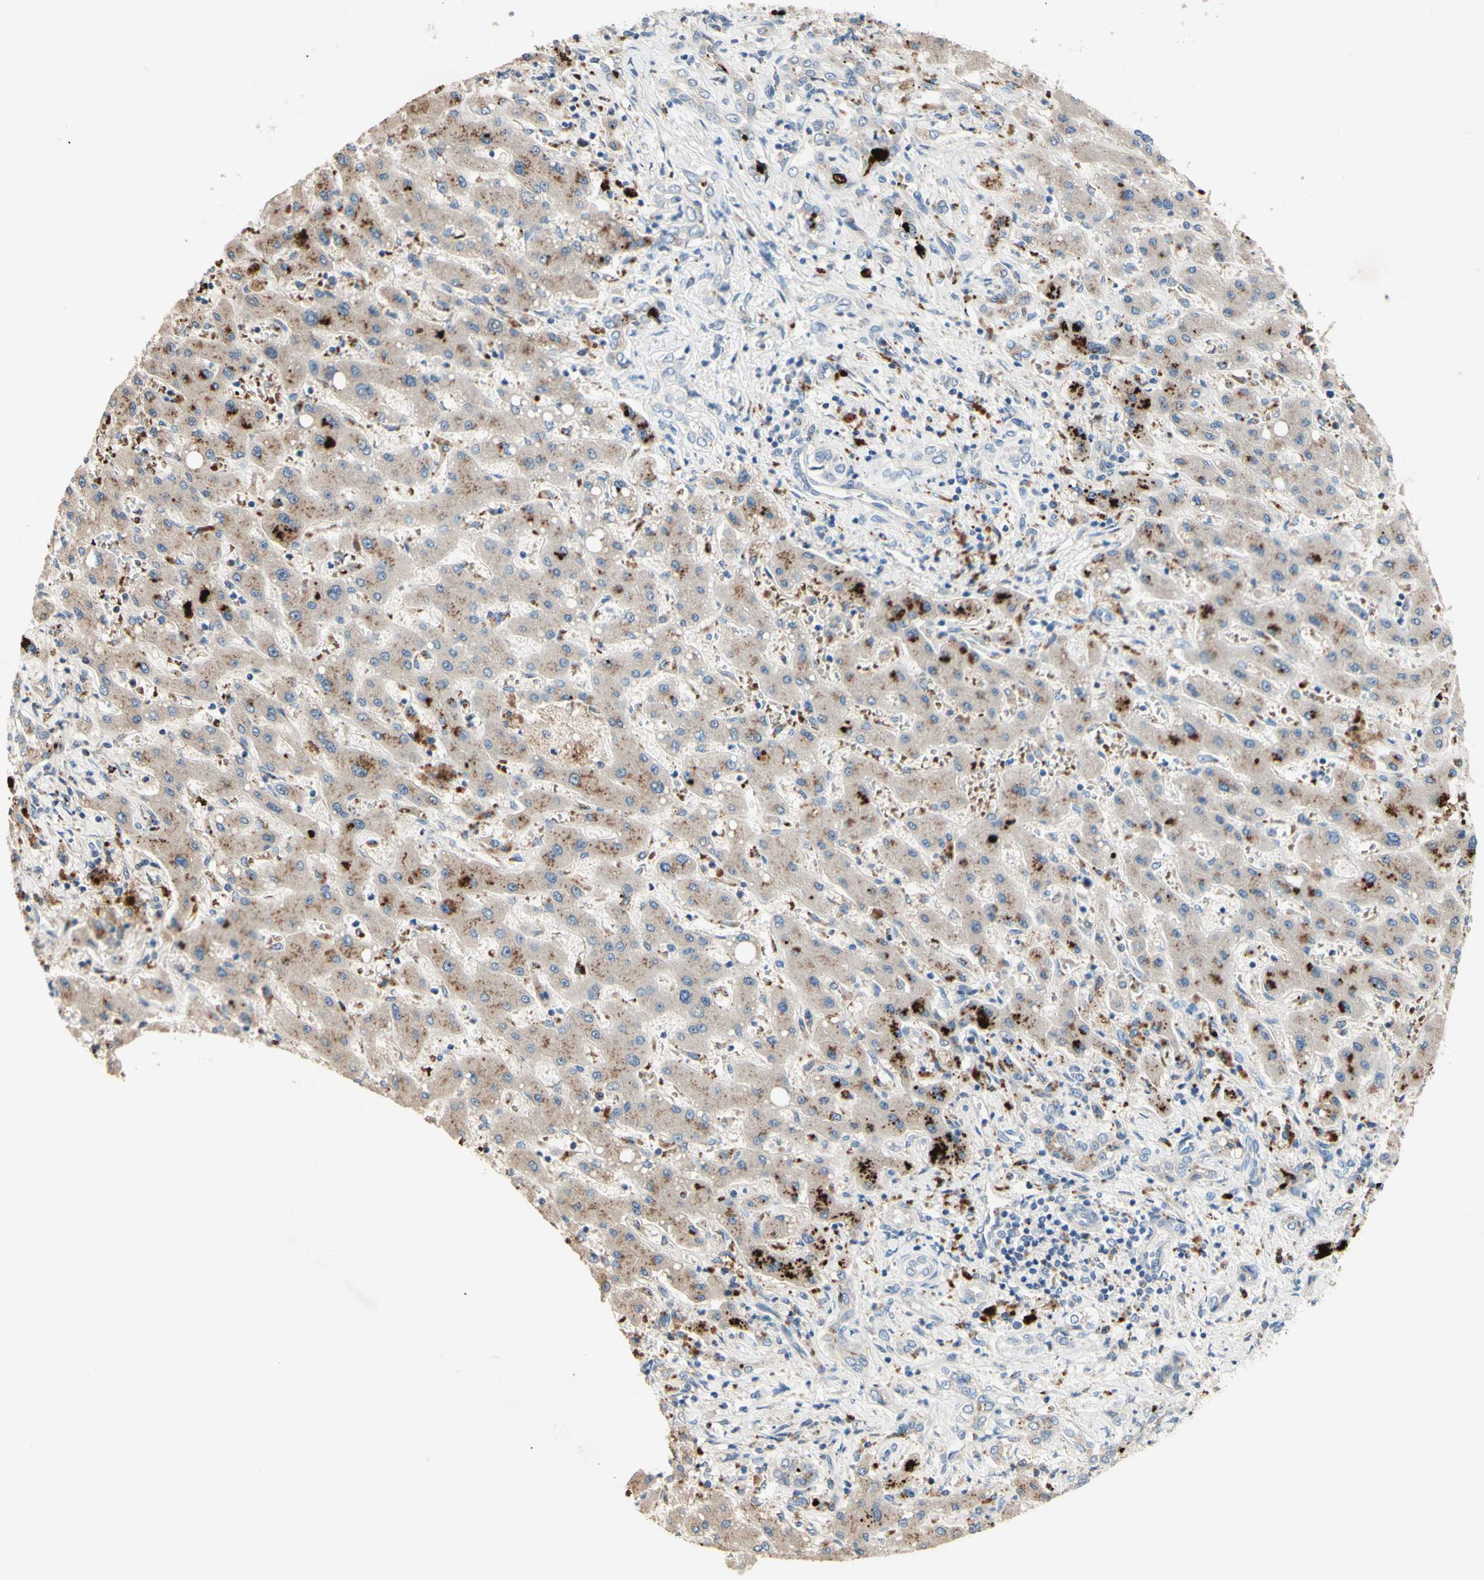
{"staining": {"intensity": "negative", "quantity": "none", "location": "none"}, "tissue": "liver cancer", "cell_type": "Tumor cells", "image_type": "cancer", "snomed": [{"axis": "morphology", "description": "Cholangiocarcinoma"}, {"axis": "topography", "description": "Liver"}], "caption": "A high-resolution image shows immunohistochemistry staining of liver cholangiocarcinoma, which demonstrates no significant expression in tumor cells.", "gene": "CDON", "patient": {"sex": "male", "age": 50}}